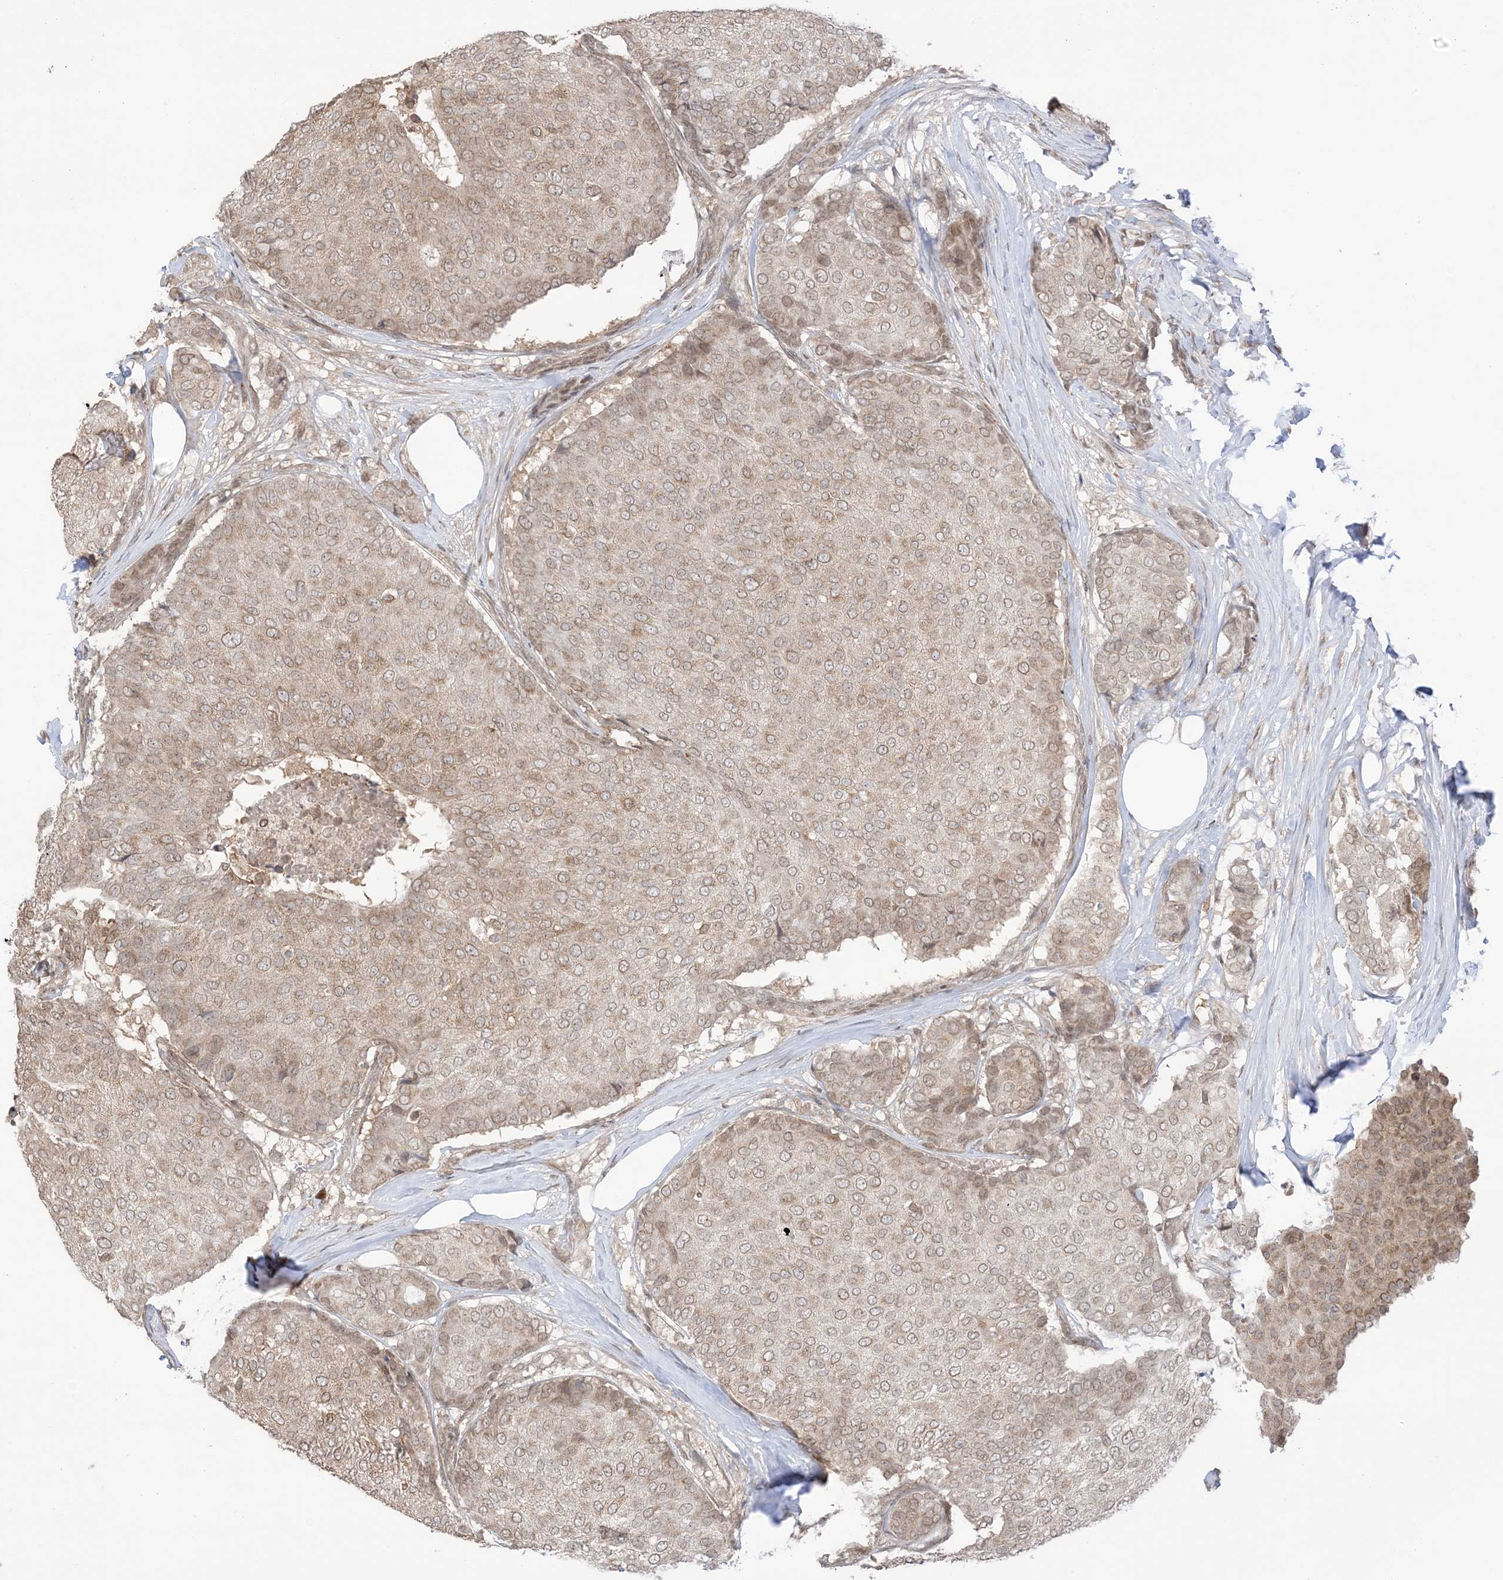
{"staining": {"intensity": "moderate", "quantity": ">75%", "location": "cytoplasmic/membranous,nuclear"}, "tissue": "breast cancer", "cell_type": "Tumor cells", "image_type": "cancer", "snomed": [{"axis": "morphology", "description": "Duct carcinoma"}, {"axis": "topography", "description": "Breast"}], "caption": "There is medium levels of moderate cytoplasmic/membranous and nuclear expression in tumor cells of intraductal carcinoma (breast), as demonstrated by immunohistochemical staining (brown color).", "gene": "UBE2E2", "patient": {"sex": "female", "age": 75}}